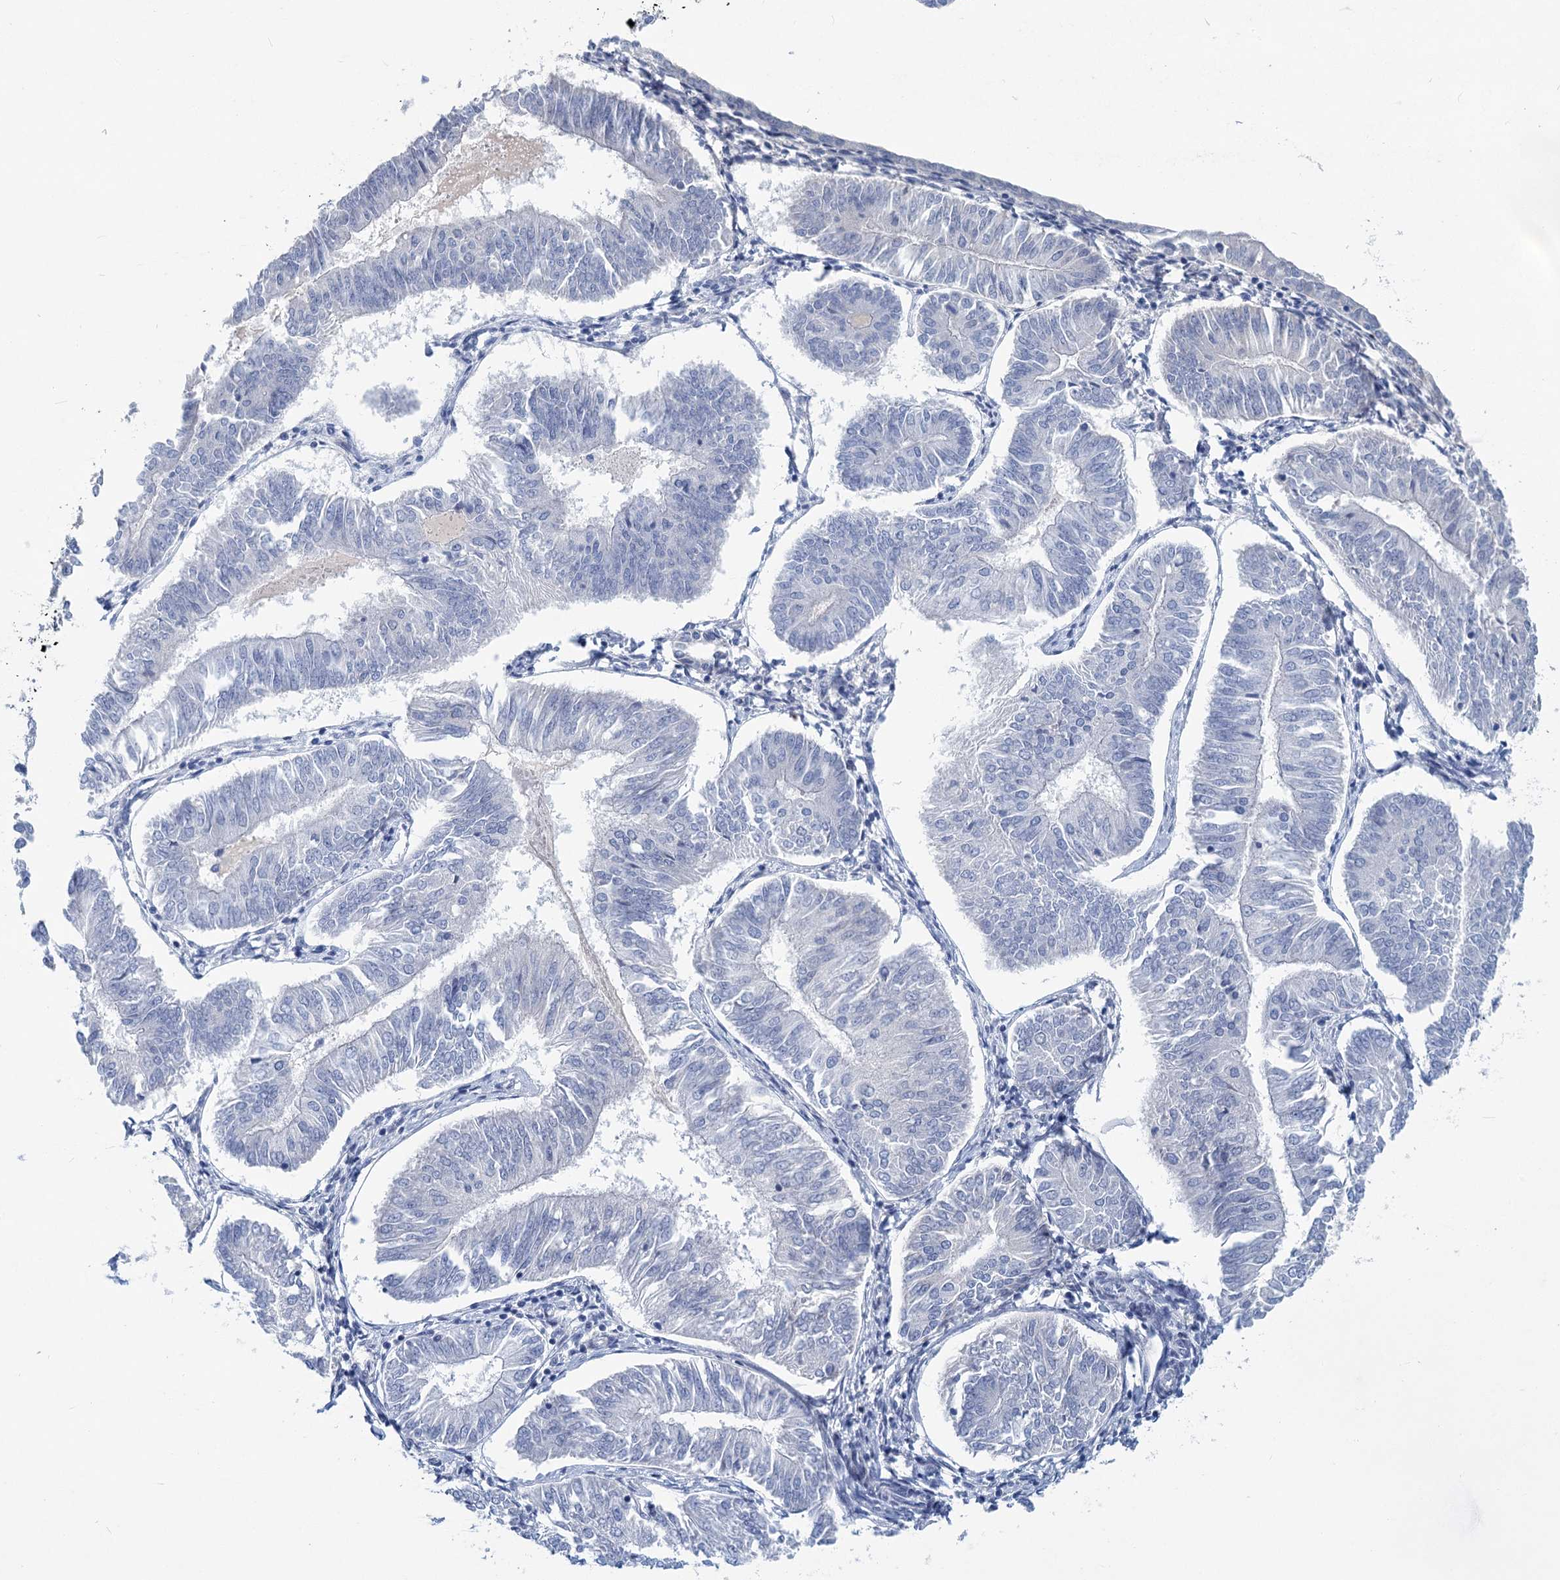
{"staining": {"intensity": "negative", "quantity": "none", "location": "none"}, "tissue": "endometrial cancer", "cell_type": "Tumor cells", "image_type": "cancer", "snomed": [{"axis": "morphology", "description": "Adenocarcinoma, NOS"}, {"axis": "topography", "description": "Endometrium"}], "caption": "Immunohistochemistry histopathology image of neoplastic tissue: endometrial cancer stained with DAB (3,3'-diaminobenzidine) exhibits no significant protein positivity in tumor cells. (Stains: DAB (3,3'-diaminobenzidine) immunohistochemistry (IHC) with hematoxylin counter stain, Microscopy: brightfield microscopy at high magnification).", "gene": "CHDH", "patient": {"sex": "female", "age": 58}}